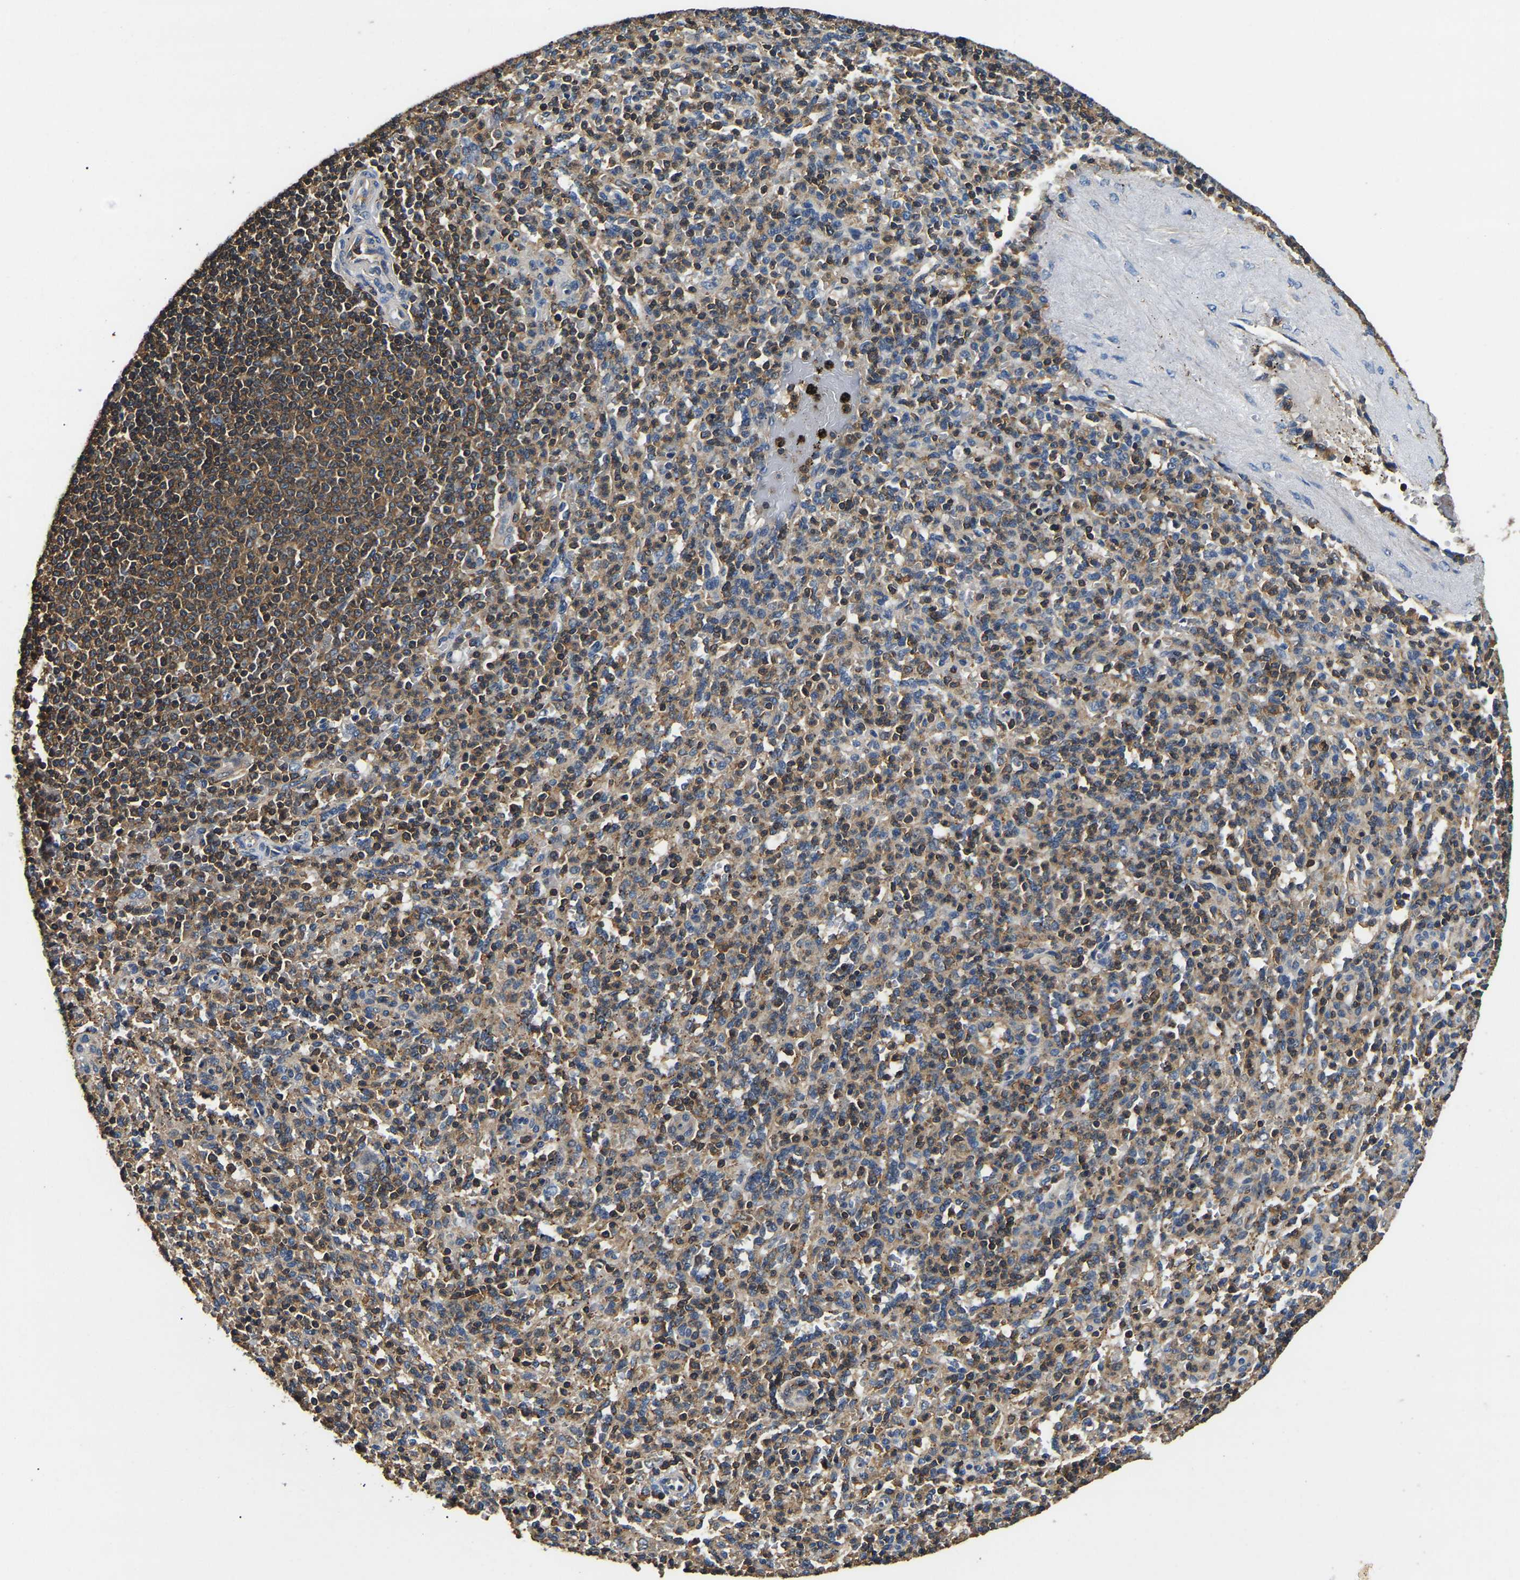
{"staining": {"intensity": "moderate", "quantity": "25%-75%", "location": "cytoplasmic/membranous"}, "tissue": "spleen", "cell_type": "Cells in red pulp", "image_type": "normal", "snomed": [{"axis": "morphology", "description": "Normal tissue, NOS"}, {"axis": "topography", "description": "Spleen"}], "caption": "Approximately 25%-75% of cells in red pulp in benign human spleen demonstrate moderate cytoplasmic/membranous protein expression as visualized by brown immunohistochemical staining.", "gene": "SMPD2", "patient": {"sex": "male", "age": 36}}